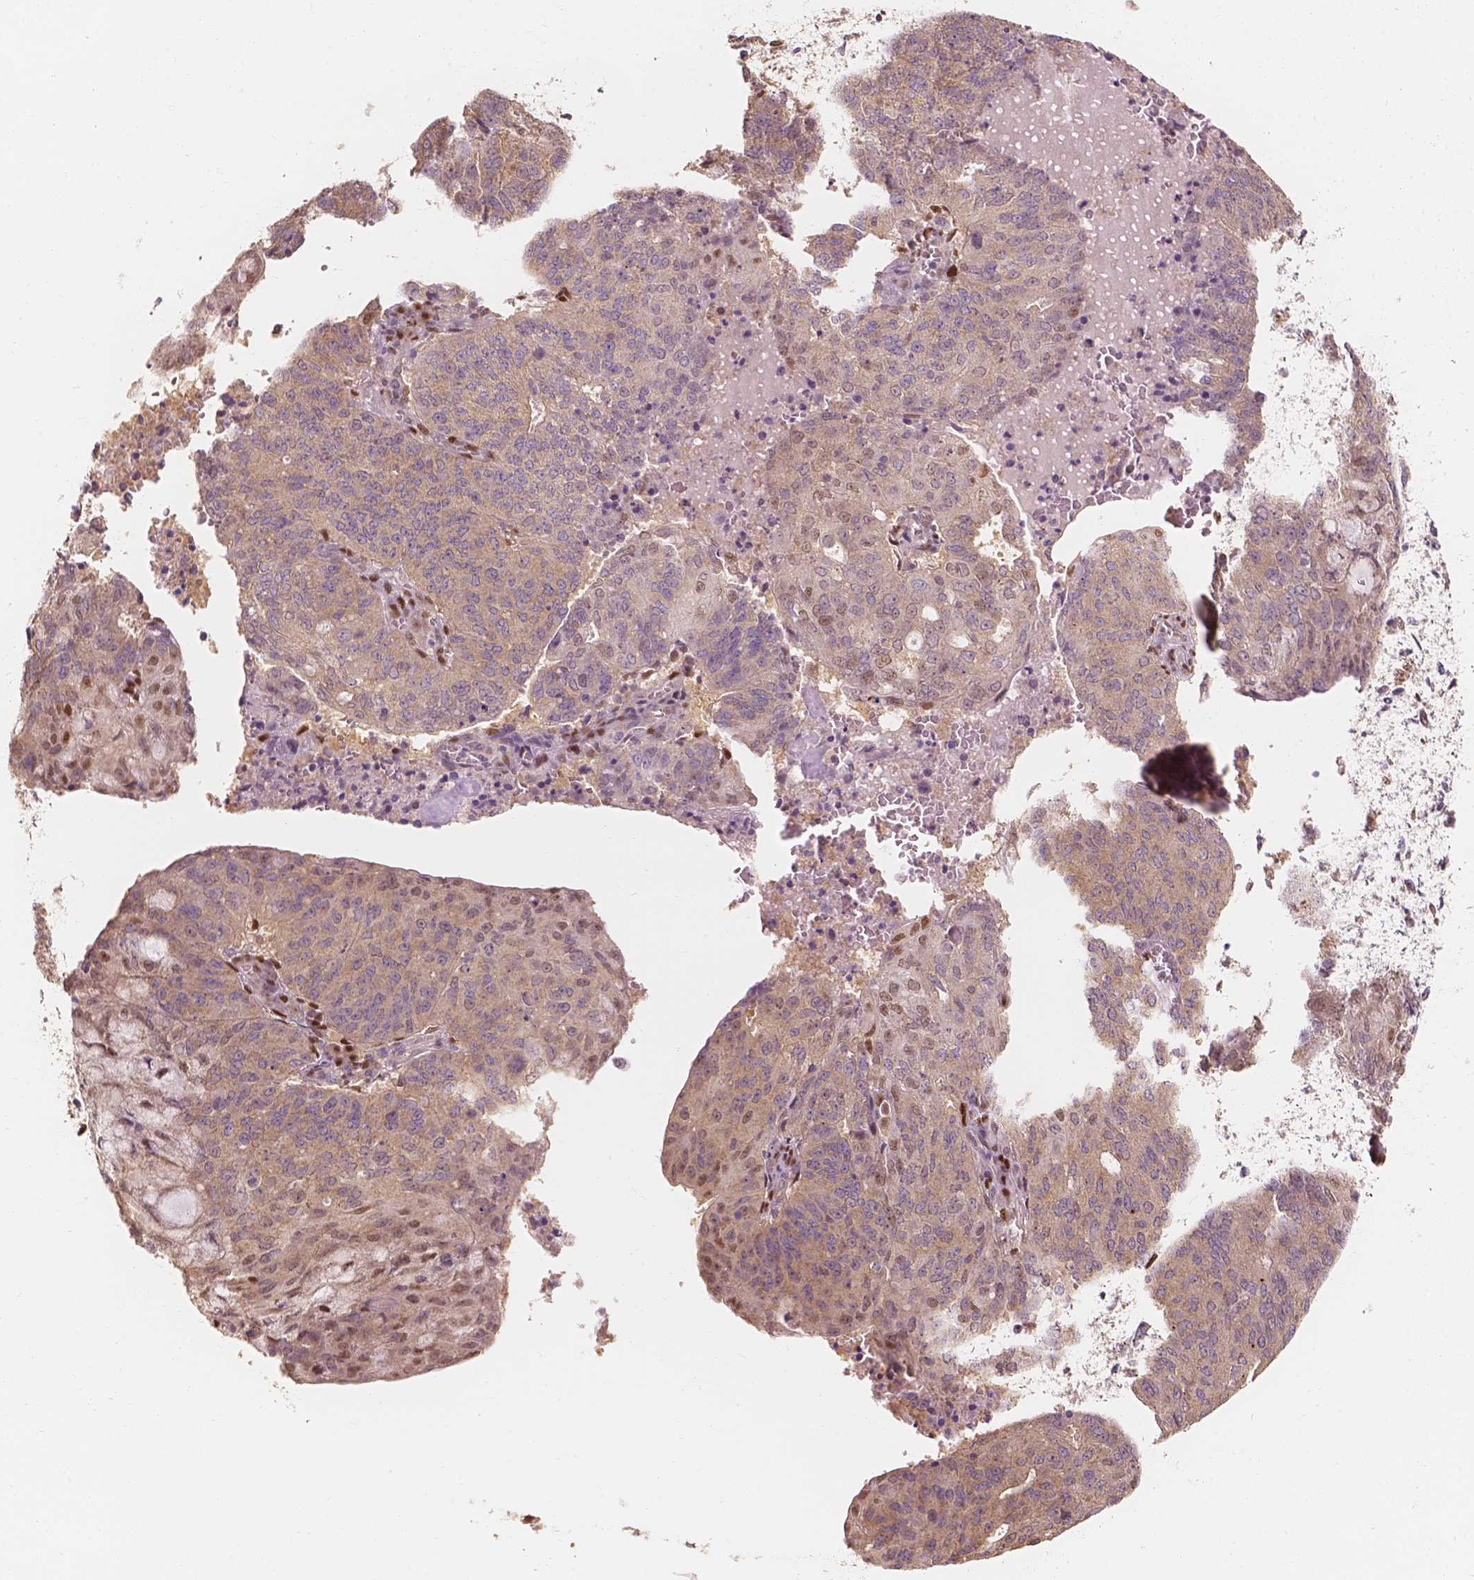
{"staining": {"intensity": "weak", "quantity": "<25%", "location": "nuclear"}, "tissue": "endometrial cancer", "cell_type": "Tumor cells", "image_type": "cancer", "snomed": [{"axis": "morphology", "description": "Adenocarcinoma, NOS"}, {"axis": "topography", "description": "Endometrium"}], "caption": "Tumor cells show no significant expression in endometrial cancer (adenocarcinoma).", "gene": "TBC1D17", "patient": {"sex": "female", "age": 82}}